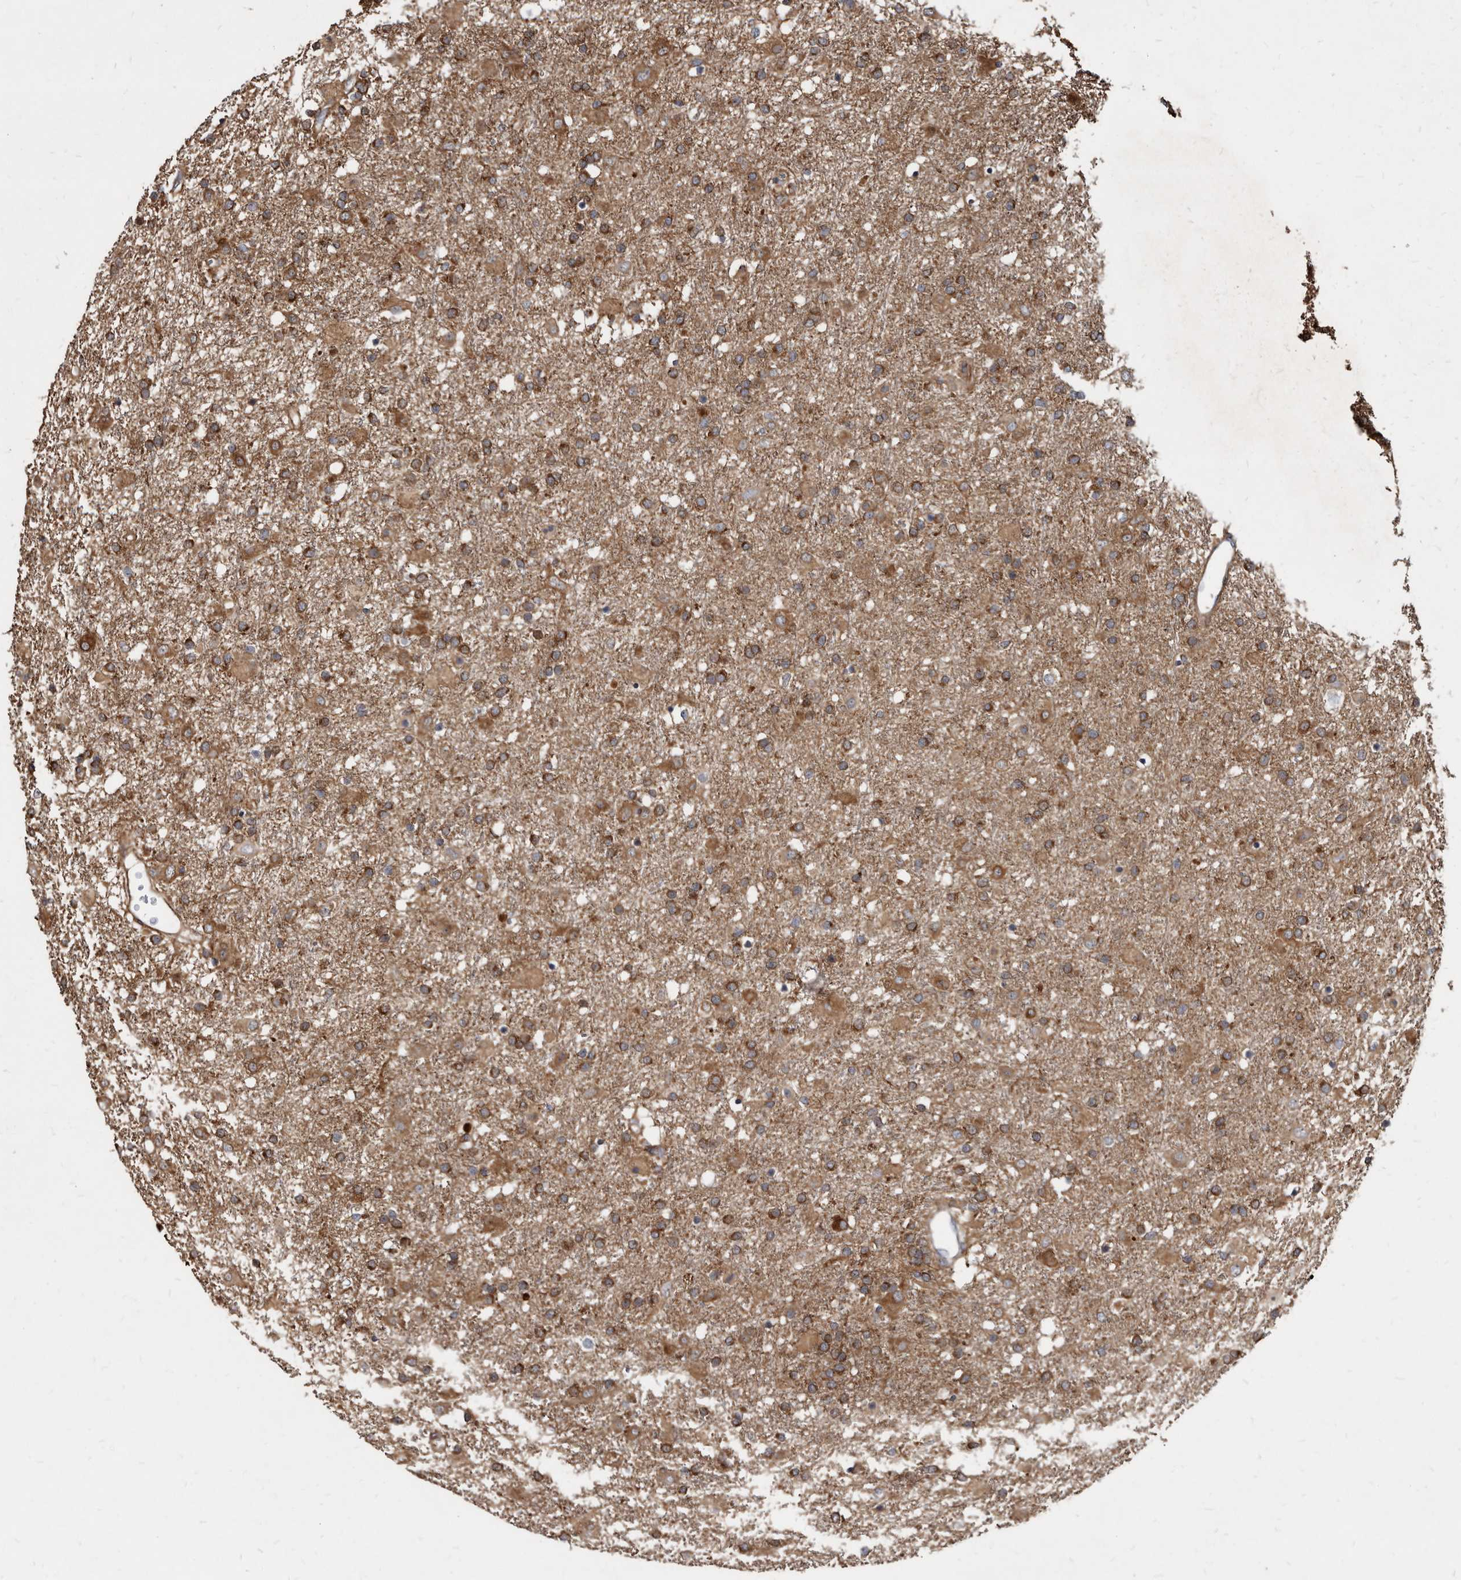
{"staining": {"intensity": "moderate", "quantity": "25%-75%", "location": "cytoplasmic/membranous"}, "tissue": "glioma", "cell_type": "Tumor cells", "image_type": "cancer", "snomed": [{"axis": "morphology", "description": "Glioma, malignant, Low grade"}, {"axis": "topography", "description": "Brain"}], "caption": "IHC histopathology image of glioma stained for a protein (brown), which reveals medium levels of moderate cytoplasmic/membranous staining in about 25%-75% of tumor cells.", "gene": "KCTD20", "patient": {"sex": "male", "age": 65}}